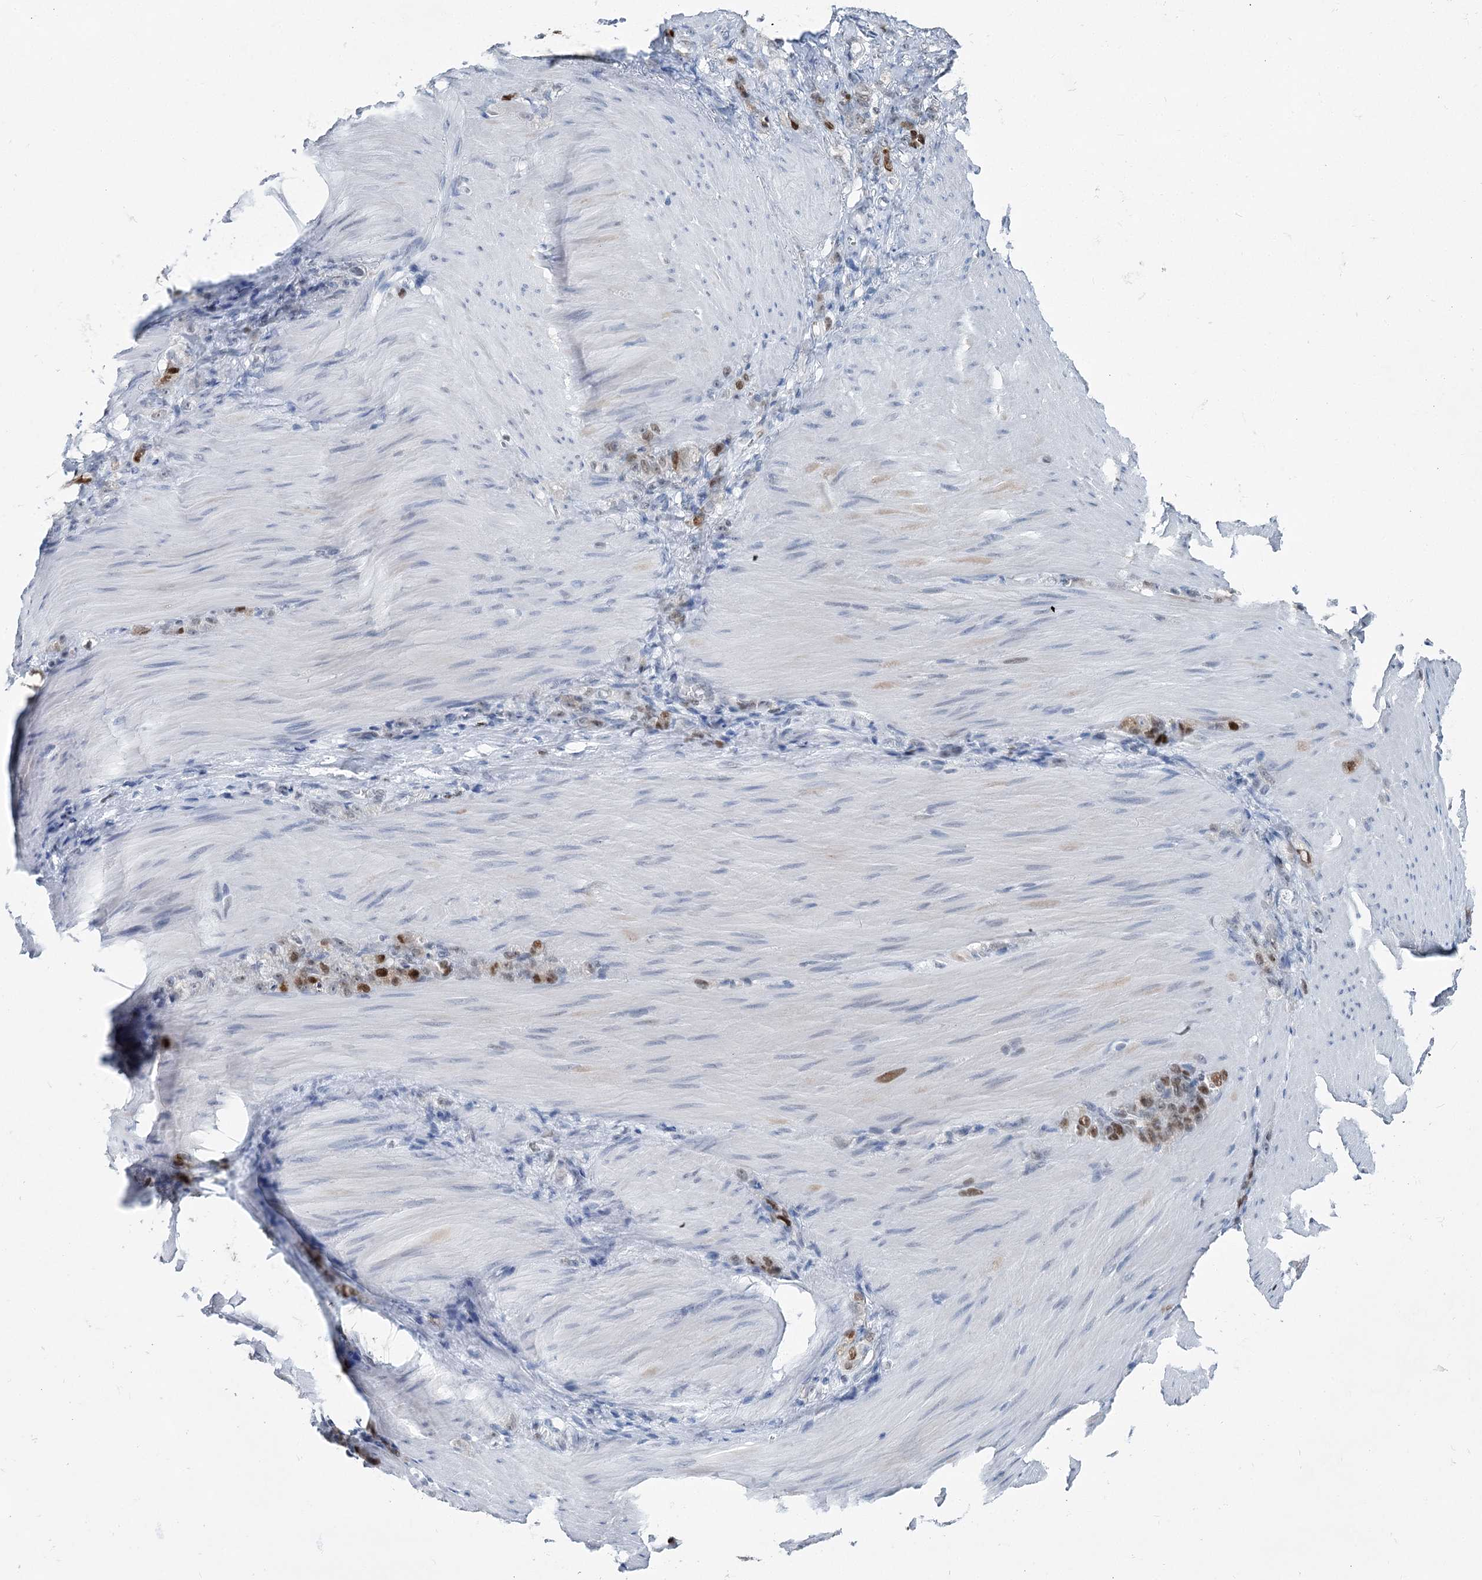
{"staining": {"intensity": "moderate", "quantity": "25%-75%", "location": "nuclear"}, "tissue": "stomach cancer", "cell_type": "Tumor cells", "image_type": "cancer", "snomed": [{"axis": "morphology", "description": "Normal tissue, NOS"}, {"axis": "morphology", "description": "Adenocarcinoma, NOS"}, {"axis": "topography", "description": "Stomach"}], "caption": "Immunohistochemistry (IHC) micrograph of neoplastic tissue: adenocarcinoma (stomach) stained using IHC displays medium levels of moderate protein expression localized specifically in the nuclear of tumor cells, appearing as a nuclear brown color.", "gene": "HAT1", "patient": {"sex": "male", "age": 82}}